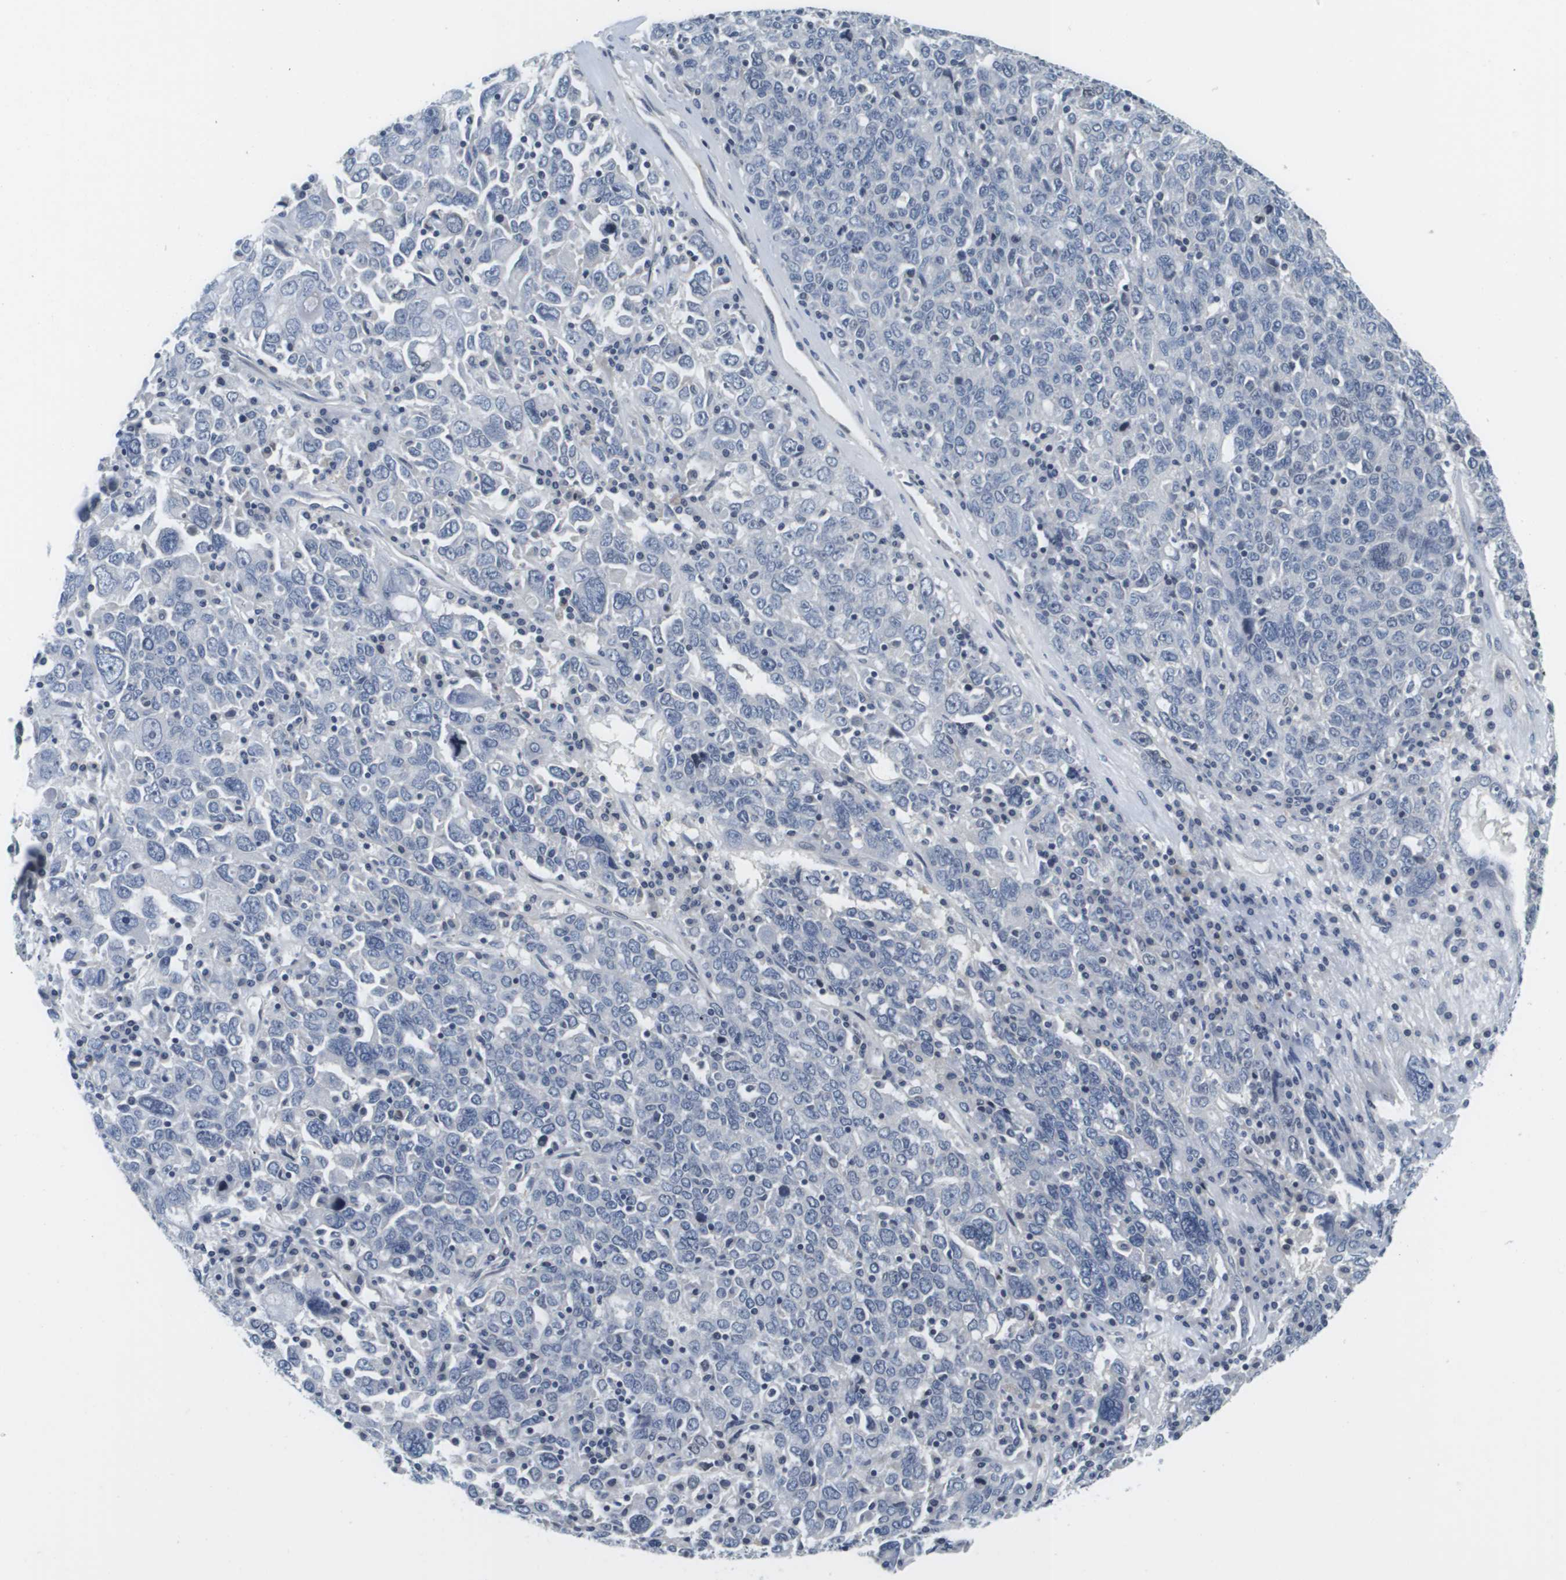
{"staining": {"intensity": "negative", "quantity": "none", "location": "none"}, "tissue": "ovarian cancer", "cell_type": "Tumor cells", "image_type": "cancer", "snomed": [{"axis": "morphology", "description": "Carcinoma, endometroid"}, {"axis": "topography", "description": "Ovary"}], "caption": "A high-resolution micrograph shows immunohistochemistry staining of ovarian cancer (endometroid carcinoma), which reveals no significant staining in tumor cells. The staining is performed using DAB (3,3'-diaminobenzidine) brown chromogen with nuclei counter-stained in using hematoxylin.", "gene": "KCNJ5", "patient": {"sex": "female", "age": 62}}